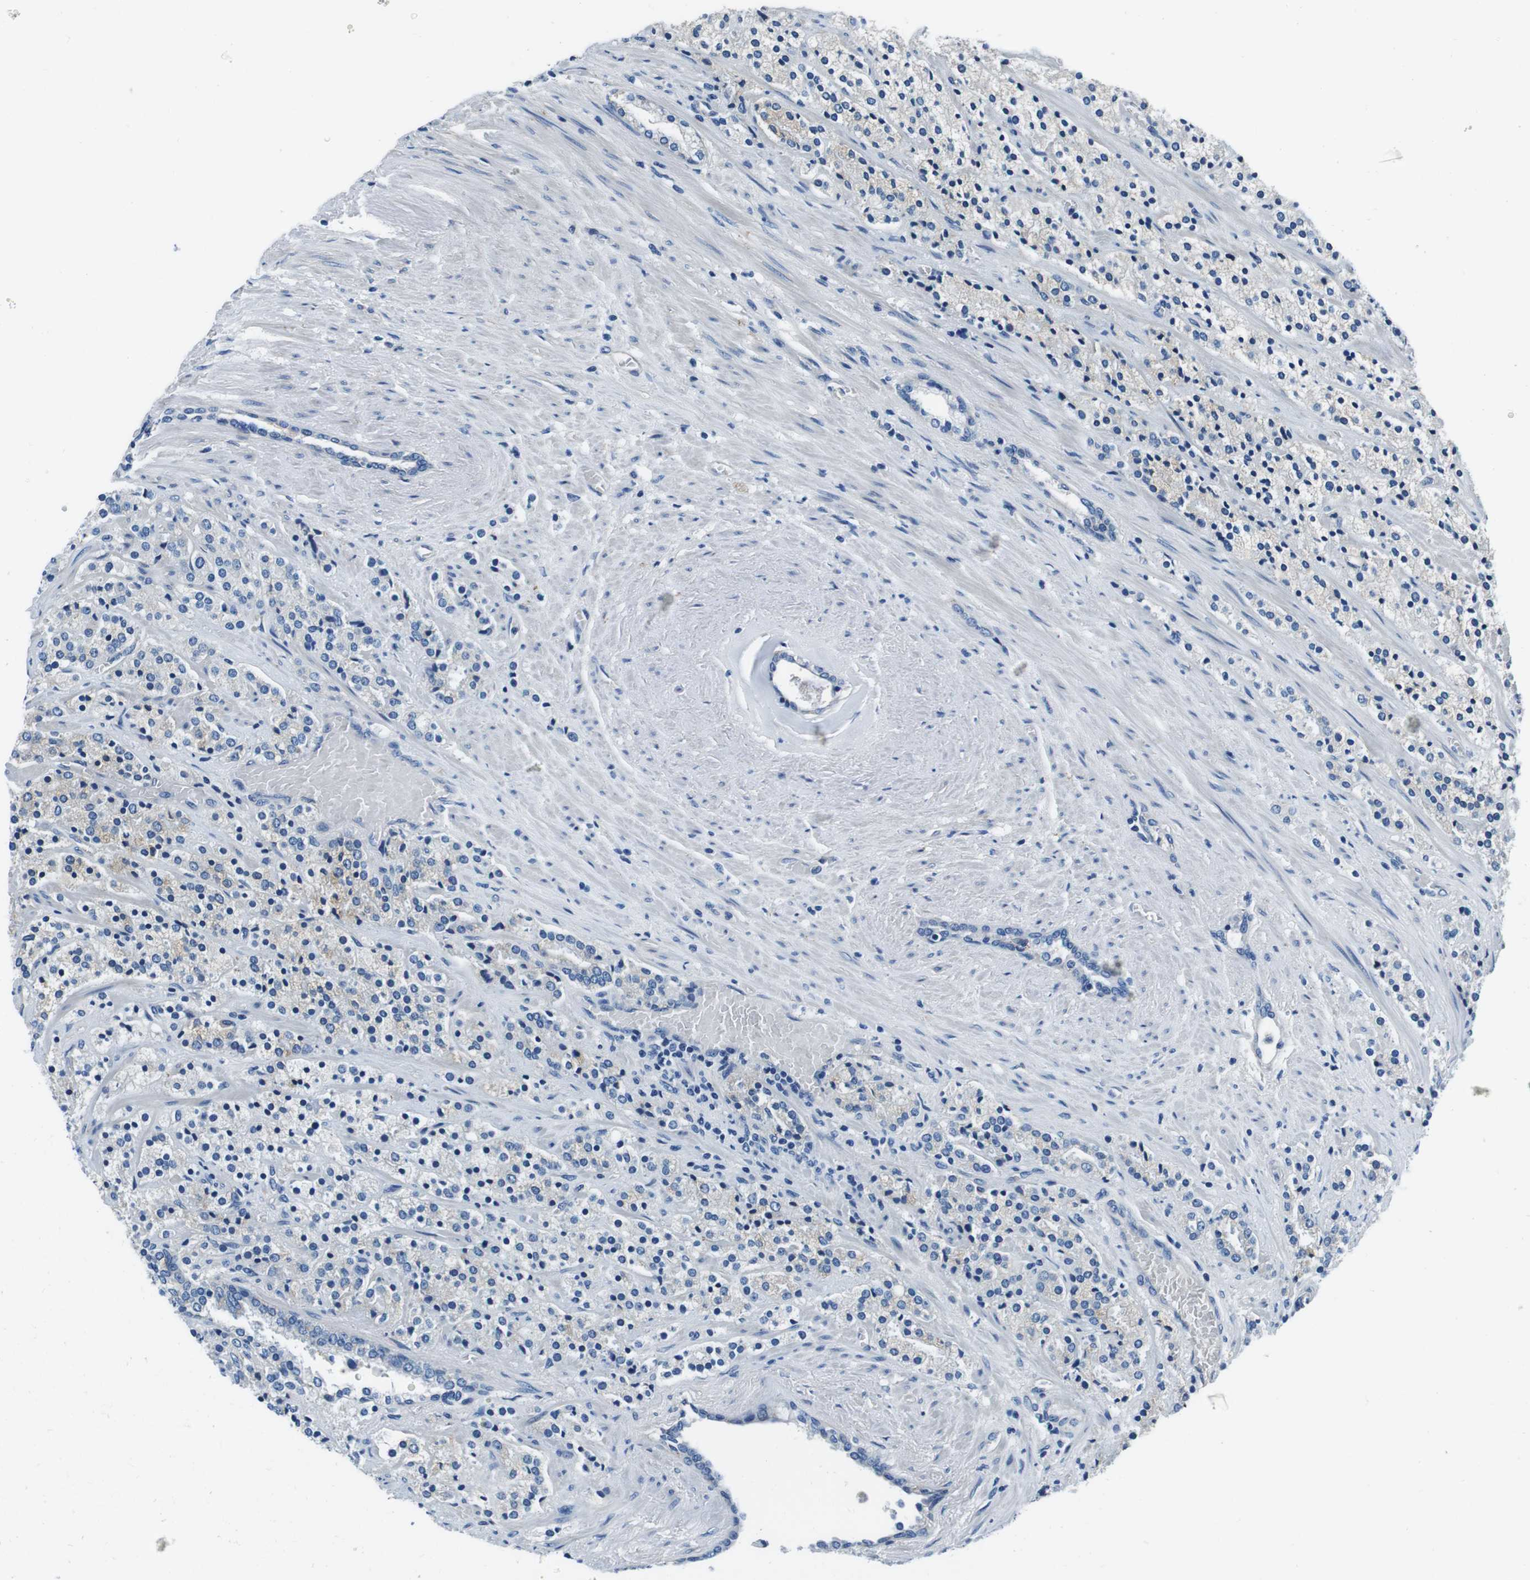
{"staining": {"intensity": "negative", "quantity": "none", "location": "none"}, "tissue": "prostate cancer", "cell_type": "Tumor cells", "image_type": "cancer", "snomed": [{"axis": "morphology", "description": "Adenocarcinoma, High grade"}, {"axis": "topography", "description": "Prostate"}], "caption": "The micrograph exhibits no staining of tumor cells in prostate adenocarcinoma (high-grade).", "gene": "CASQ1", "patient": {"sex": "male", "age": 71}}